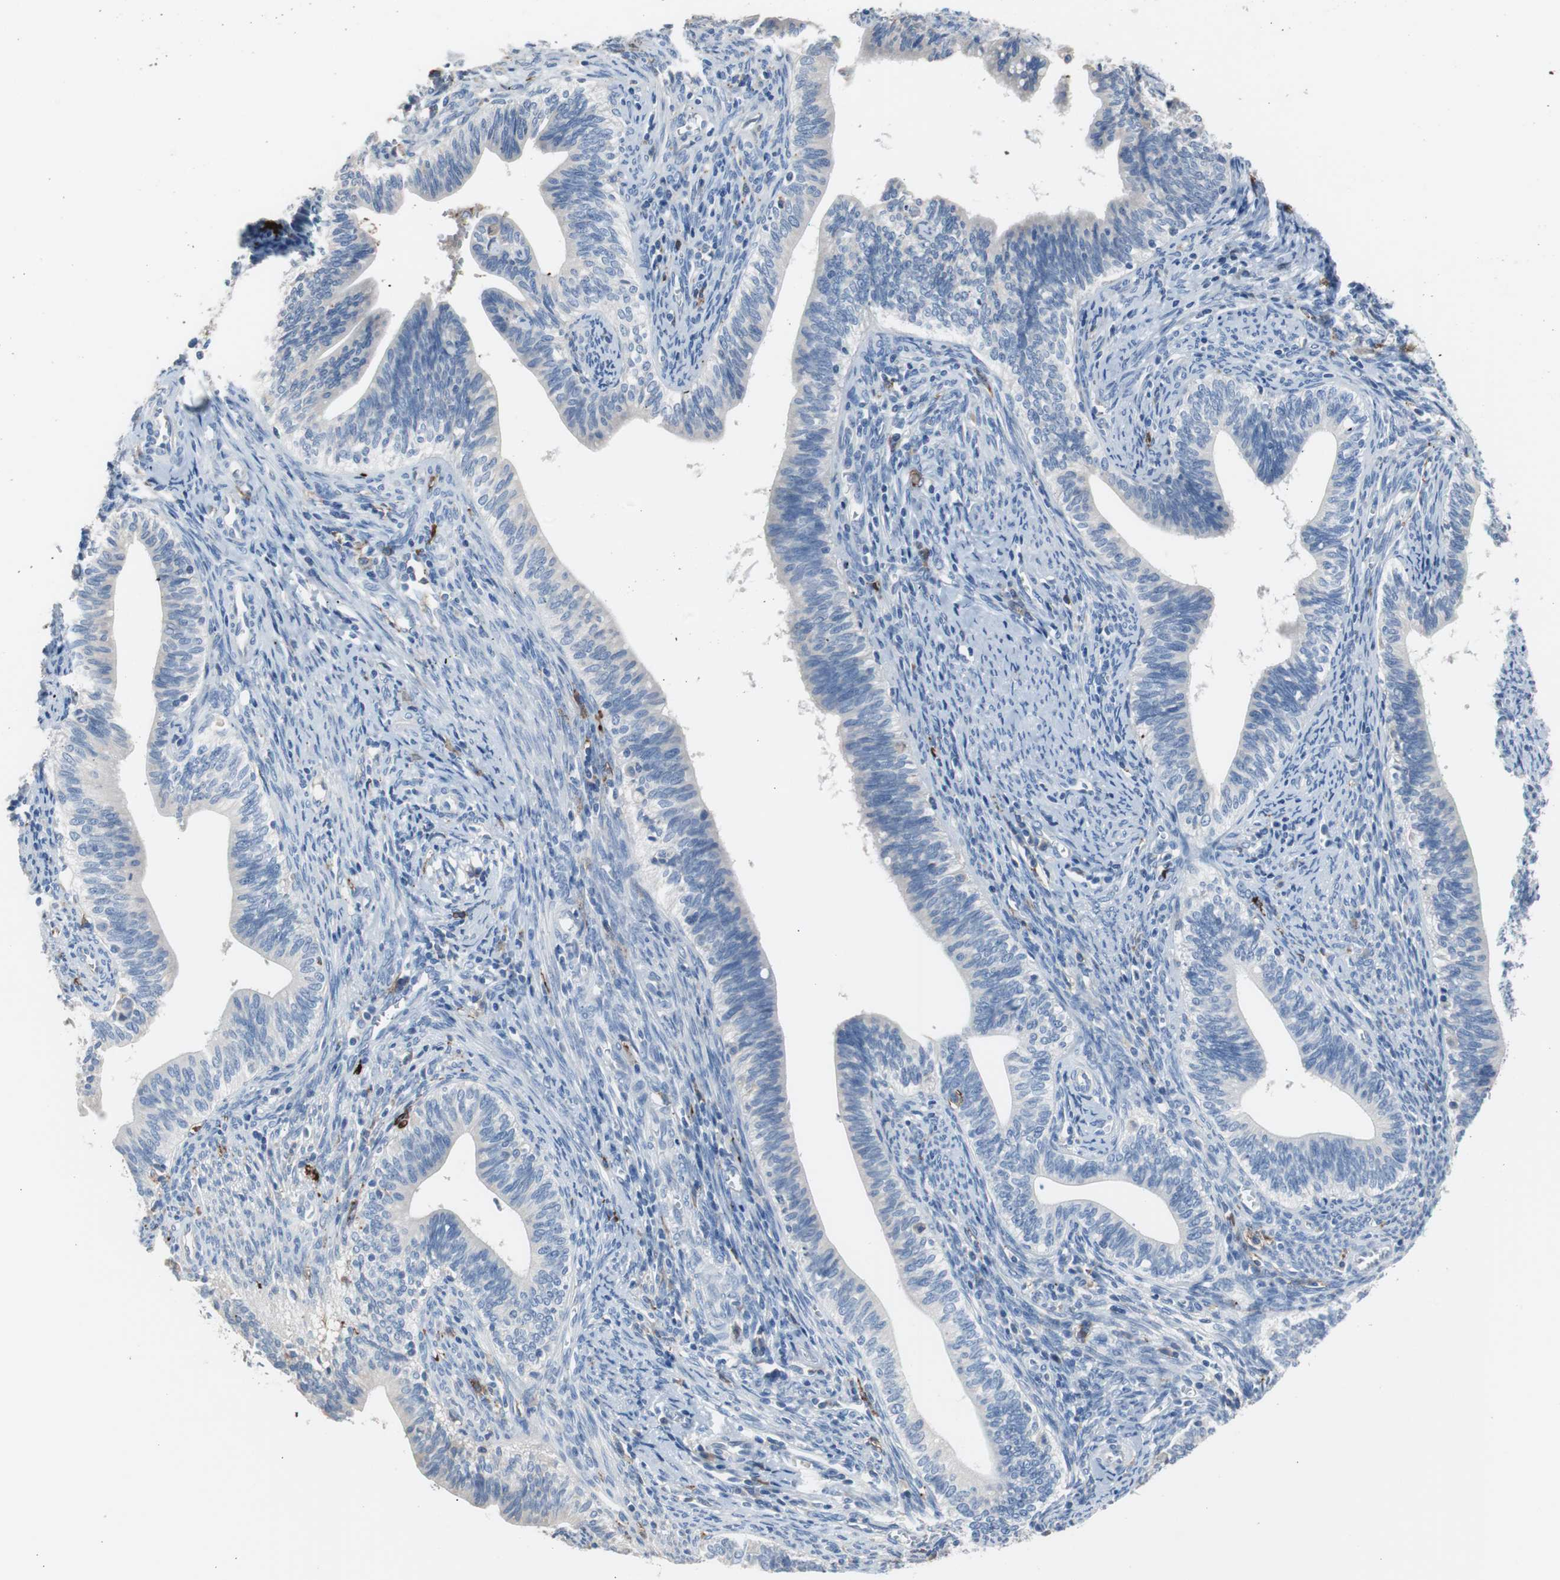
{"staining": {"intensity": "negative", "quantity": "none", "location": "none"}, "tissue": "cervical cancer", "cell_type": "Tumor cells", "image_type": "cancer", "snomed": [{"axis": "morphology", "description": "Adenocarcinoma, NOS"}, {"axis": "topography", "description": "Cervix"}], "caption": "Immunohistochemistry micrograph of neoplastic tissue: human cervical adenocarcinoma stained with DAB (3,3'-diaminobenzidine) exhibits no significant protein positivity in tumor cells.", "gene": "FCGR2B", "patient": {"sex": "female", "age": 44}}